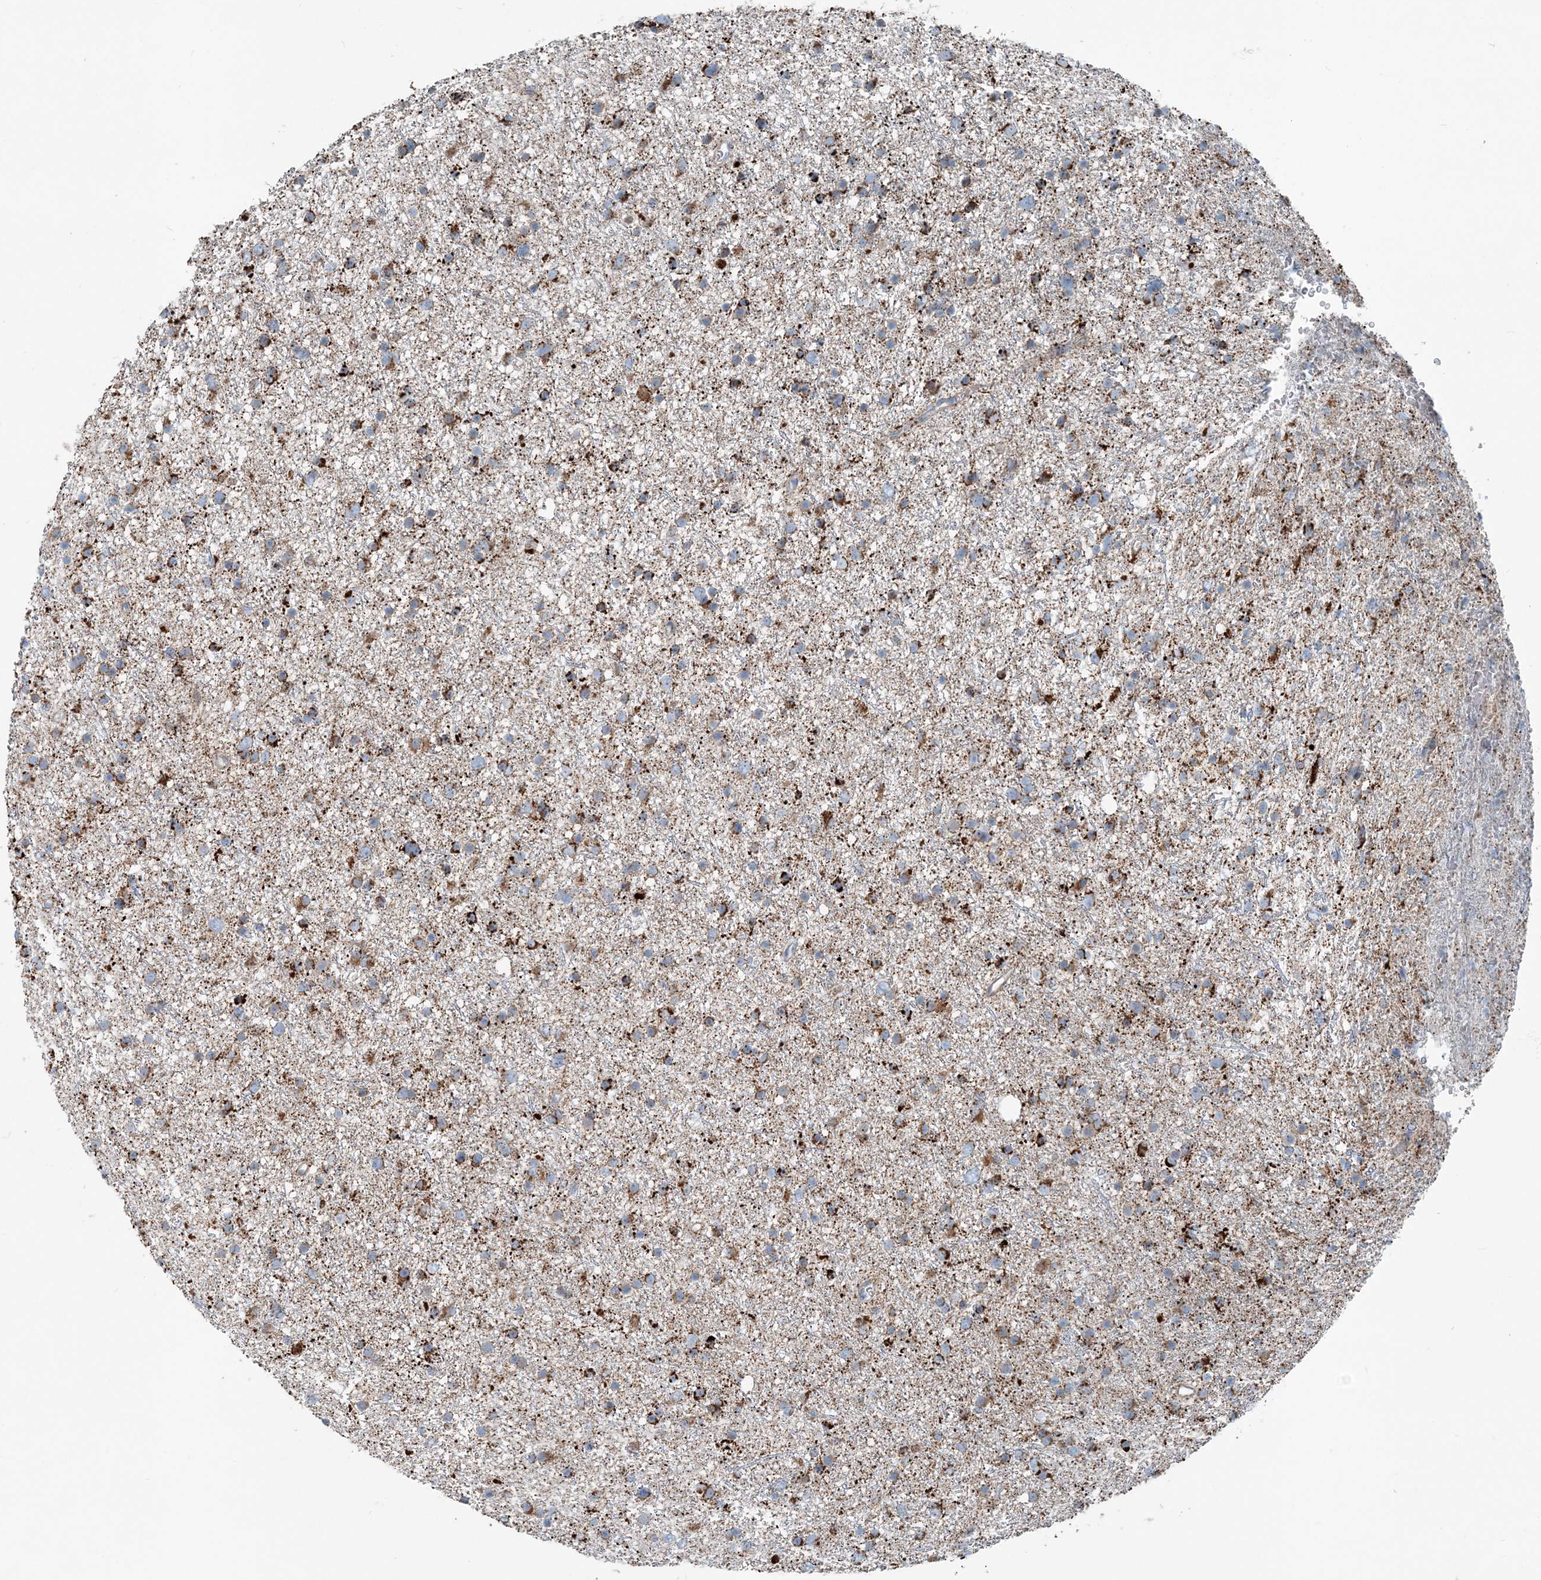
{"staining": {"intensity": "strong", "quantity": "25%-75%", "location": "cytoplasmic/membranous"}, "tissue": "glioma", "cell_type": "Tumor cells", "image_type": "cancer", "snomed": [{"axis": "morphology", "description": "Glioma, malignant, Low grade"}, {"axis": "topography", "description": "Cerebral cortex"}], "caption": "Human glioma stained with a brown dye displays strong cytoplasmic/membranous positive staining in approximately 25%-75% of tumor cells.", "gene": "INTU", "patient": {"sex": "female", "age": 39}}